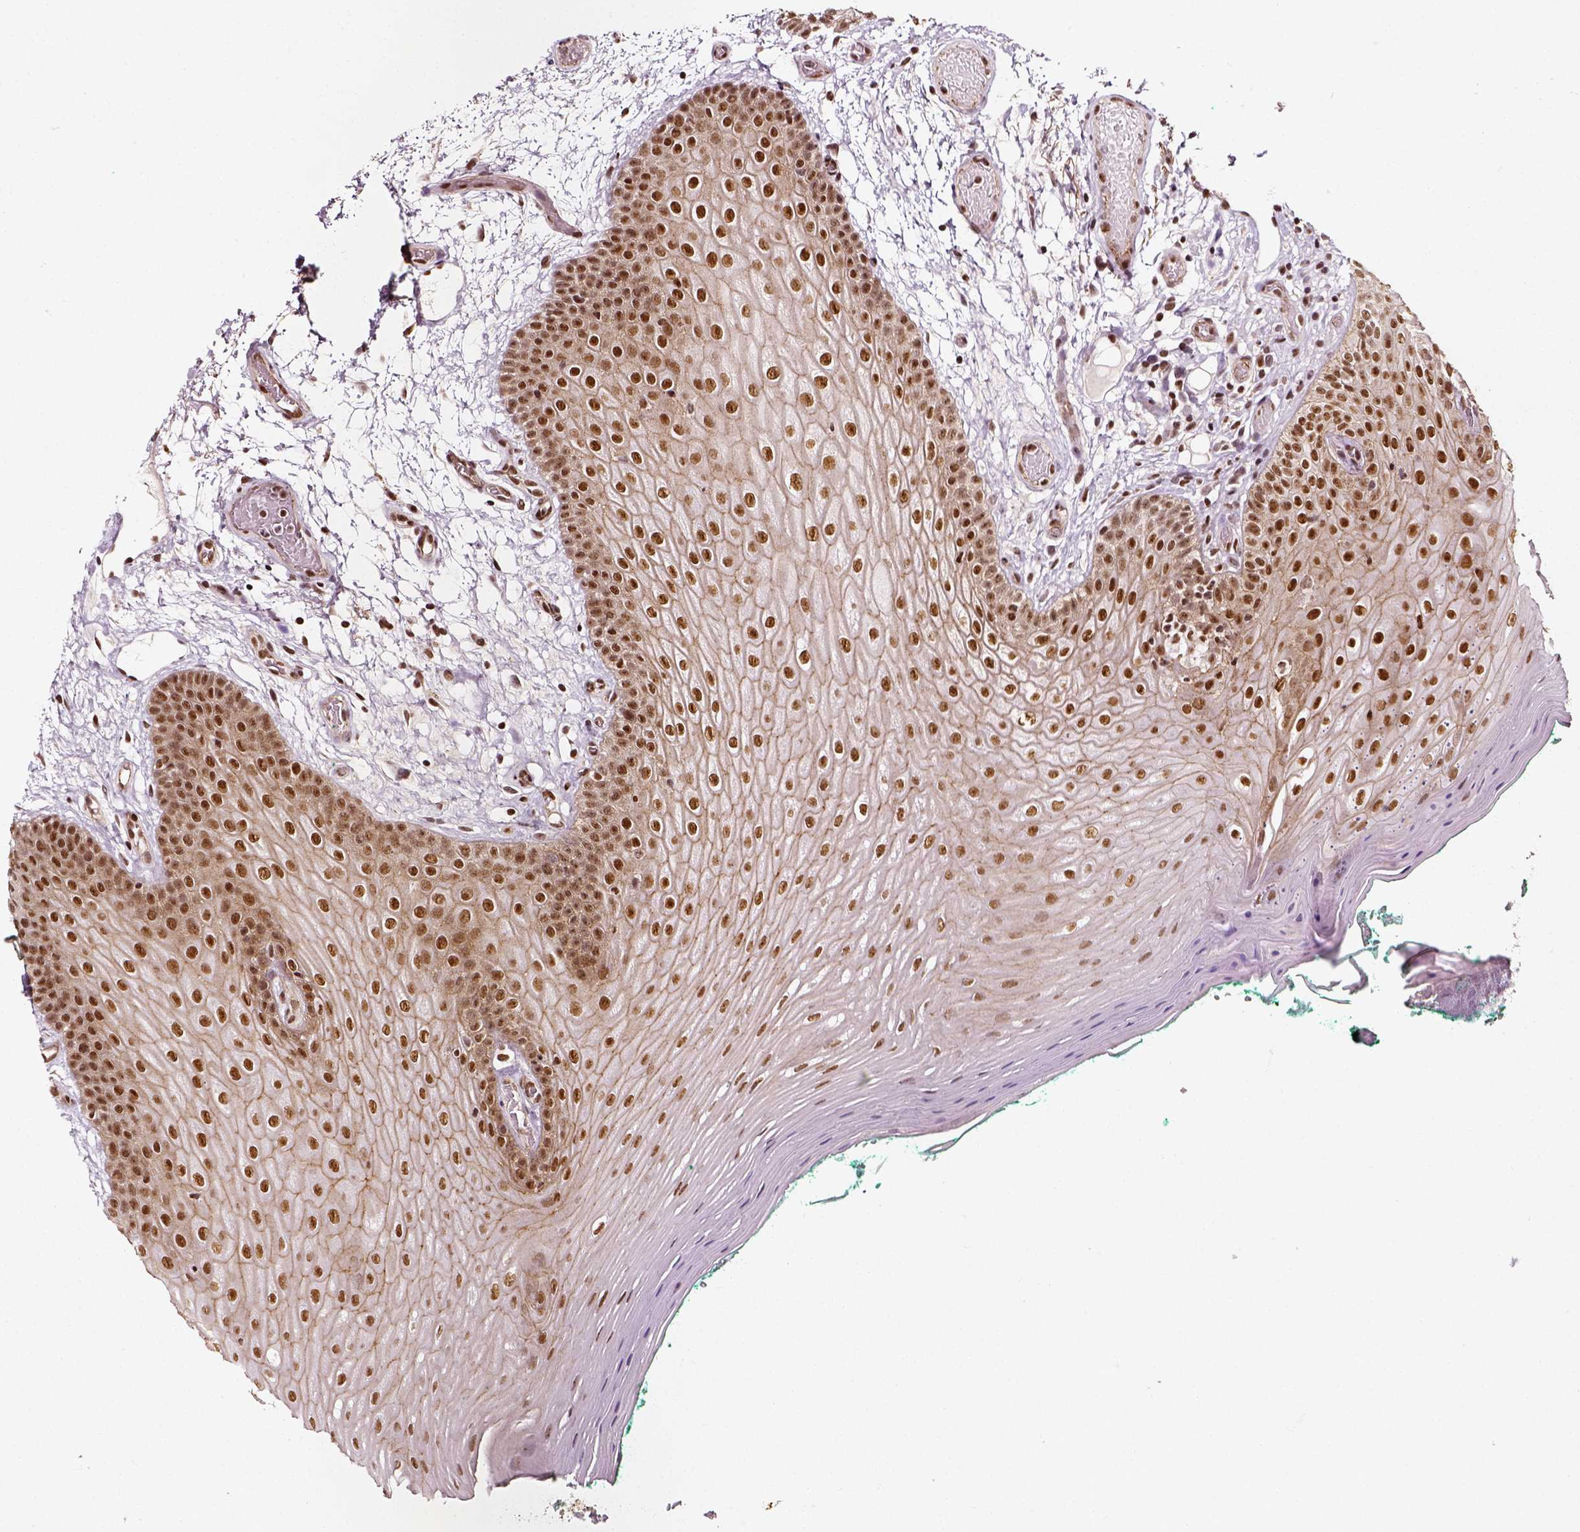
{"staining": {"intensity": "moderate", "quantity": ">75%", "location": "nuclear"}, "tissue": "oral mucosa", "cell_type": "Squamous epithelial cells", "image_type": "normal", "snomed": [{"axis": "morphology", "description": "Normal tissue, NOS"}, {"axis": "morphology", "description": "Squamous cell carcinoma, NOS"}, {"axis": "topography", "description": "Oral tissue"}, {"axis": "topography", "description": "Head-Neck"}], "caption": "Immunohistochemistry (IHC) histopathology image of normal oral mucosa stained for a protein (brown), which exhibits medium levels of moderate nuclear positivity in about >75% of squamous epithelial cells.", "gene": "NACC1", "patient": {"sex": "male", "age": 78}}